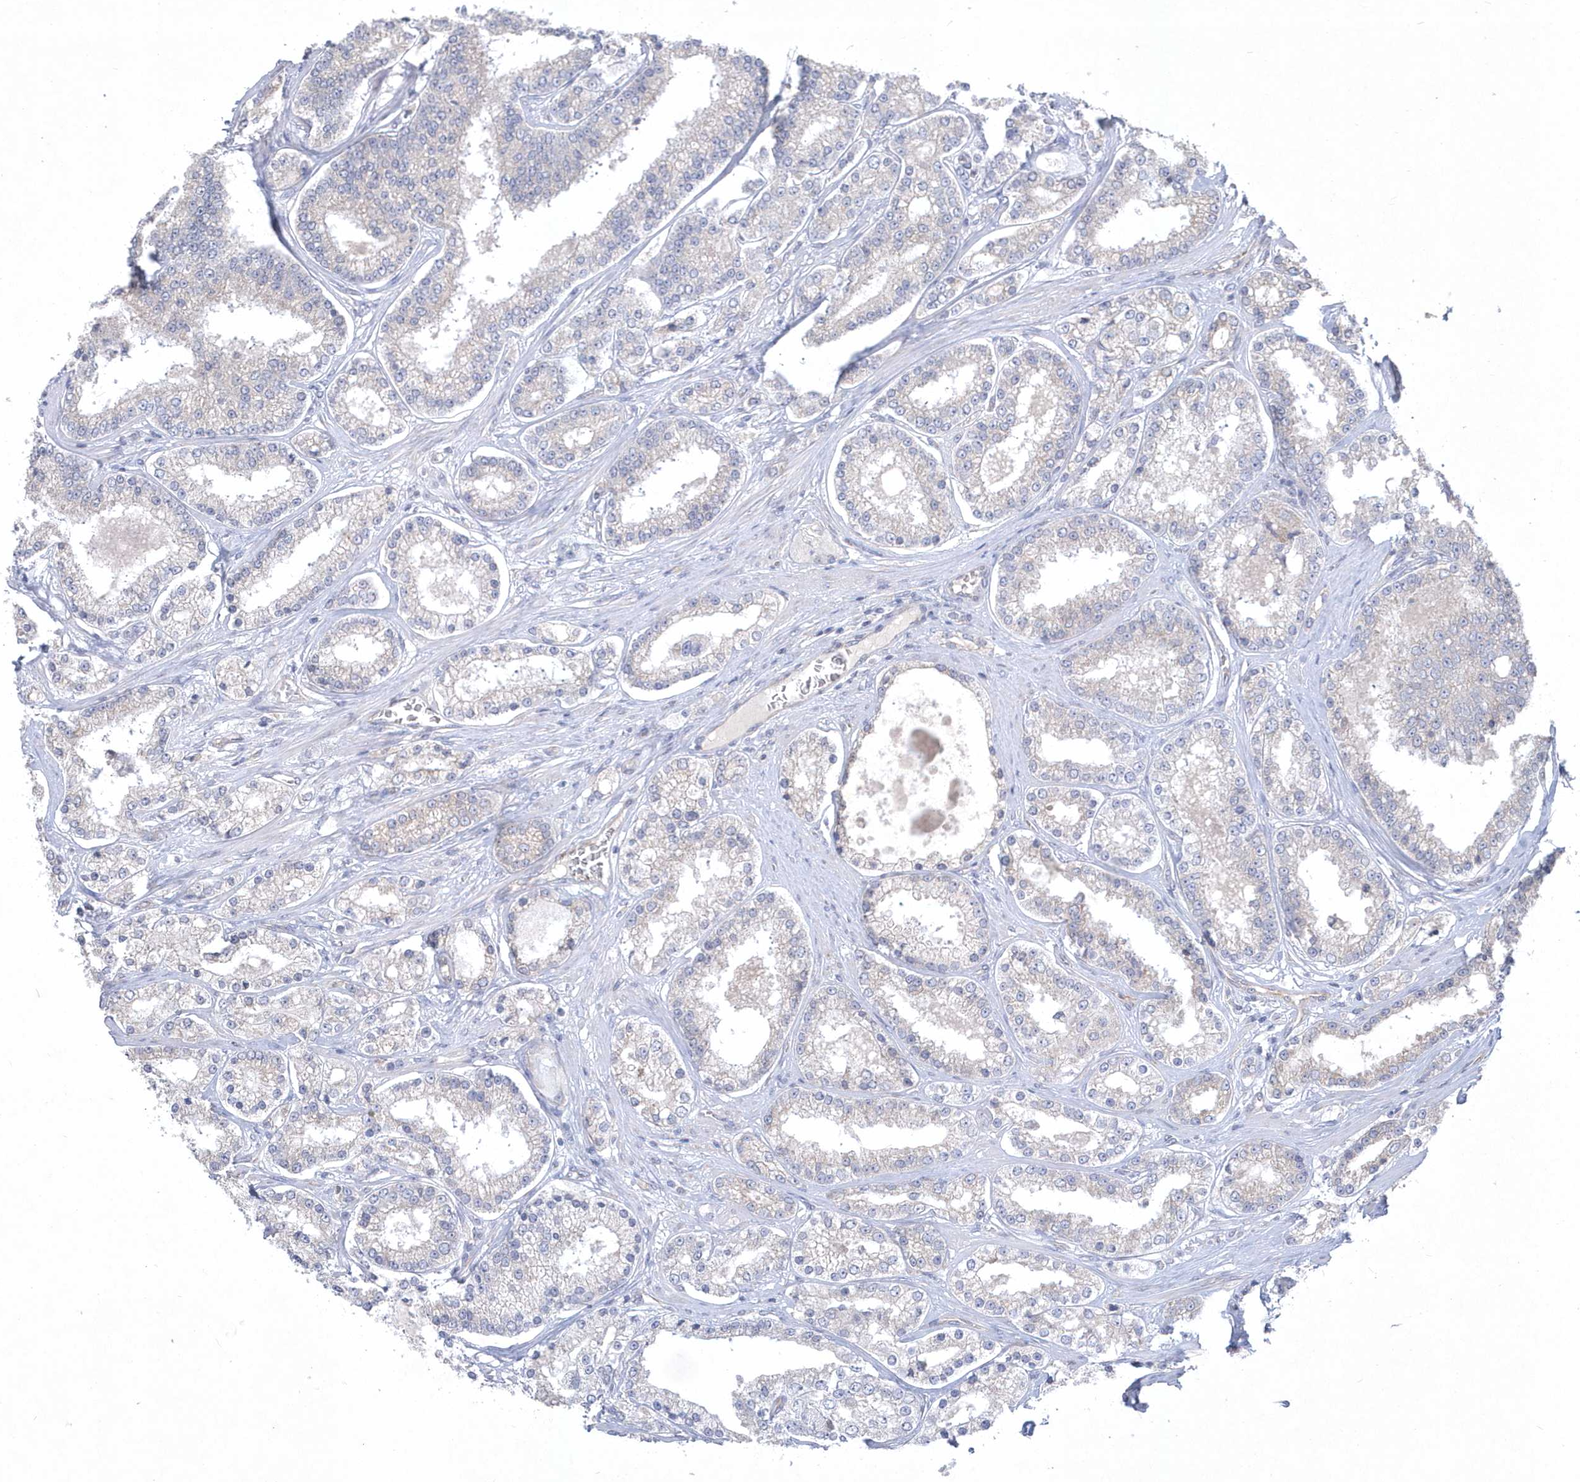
{"staining": {"intensity": "negative", "quantity": "none", "location": "none"}, "tissue": "prostate cancer", "cell_type": "Tumor cells", "image_type": "cancer", "snomed": [{"axis": "morphology", "description": "Normal tissue, NOS"}, {"axis": "morphology", "description": "Adenocarcinoma, High grade"}, {"axis": "topography", "description": "Prostate"}], "caption": "Protein analysis of prostate cancer exhibits no significant staining in tumor cells.", "gene": "DGAT1", "patient": {"sex": "male", "age": 83}}